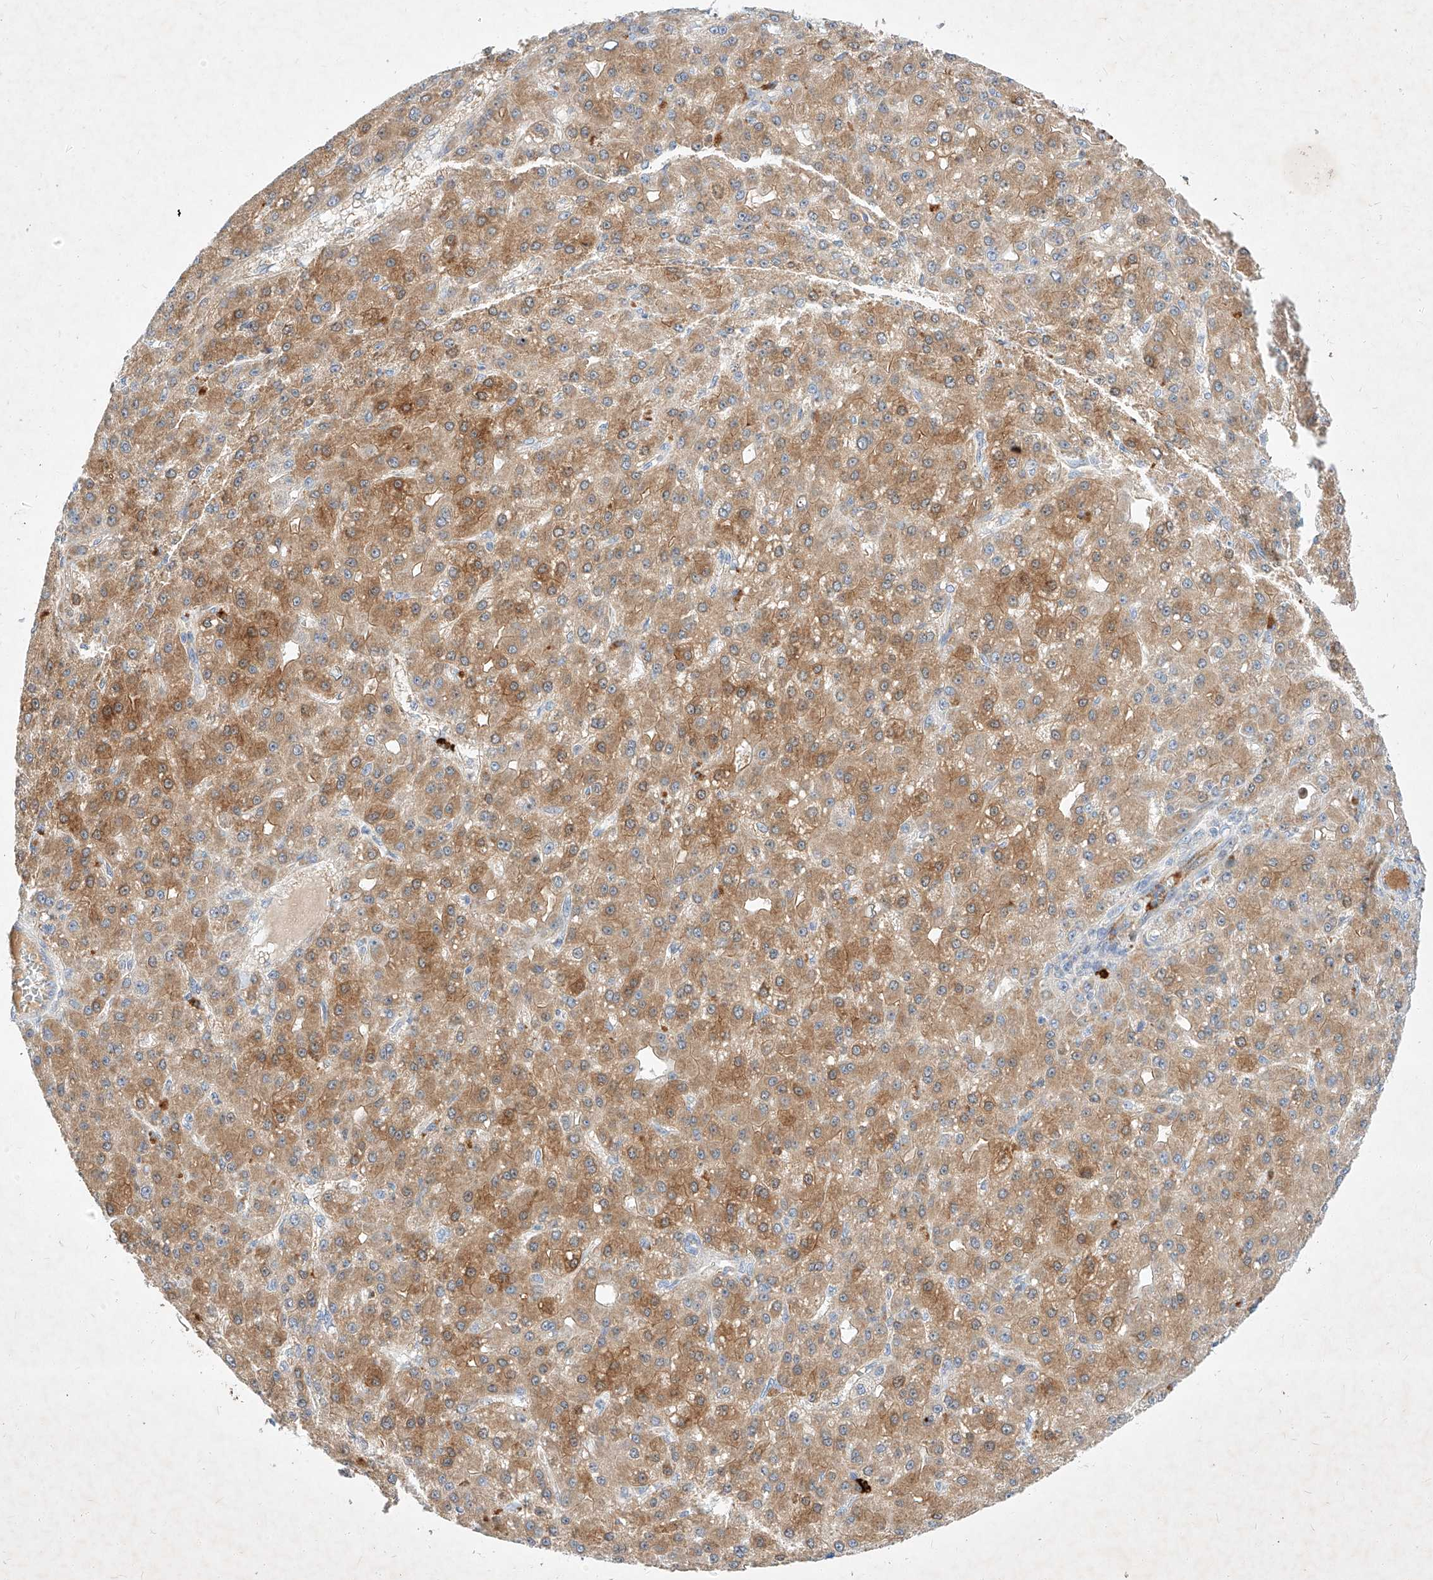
{"staining": {"intensity": "moderate", "quantity": ">75%", "location": "cytoplasmic/membranous"}, "tissue": "liver cancer", "cell_type": "Tumor cells", "image_type": "cancer", "snomed": [{"axis": "morphology", "description": "Carcinoma, Hepatocellular, NOS"}, {"axis": "topography", "description": "Liver"}], "caption": "Protein expression analysis of human liver cancer (hepatocellular carcinoma) reveals moderate cytoplasmic/membranous expression in about >75% of tumor cells.", "gene": "OSGEPL1", "patient": {"sex": "male", "age": 67}}